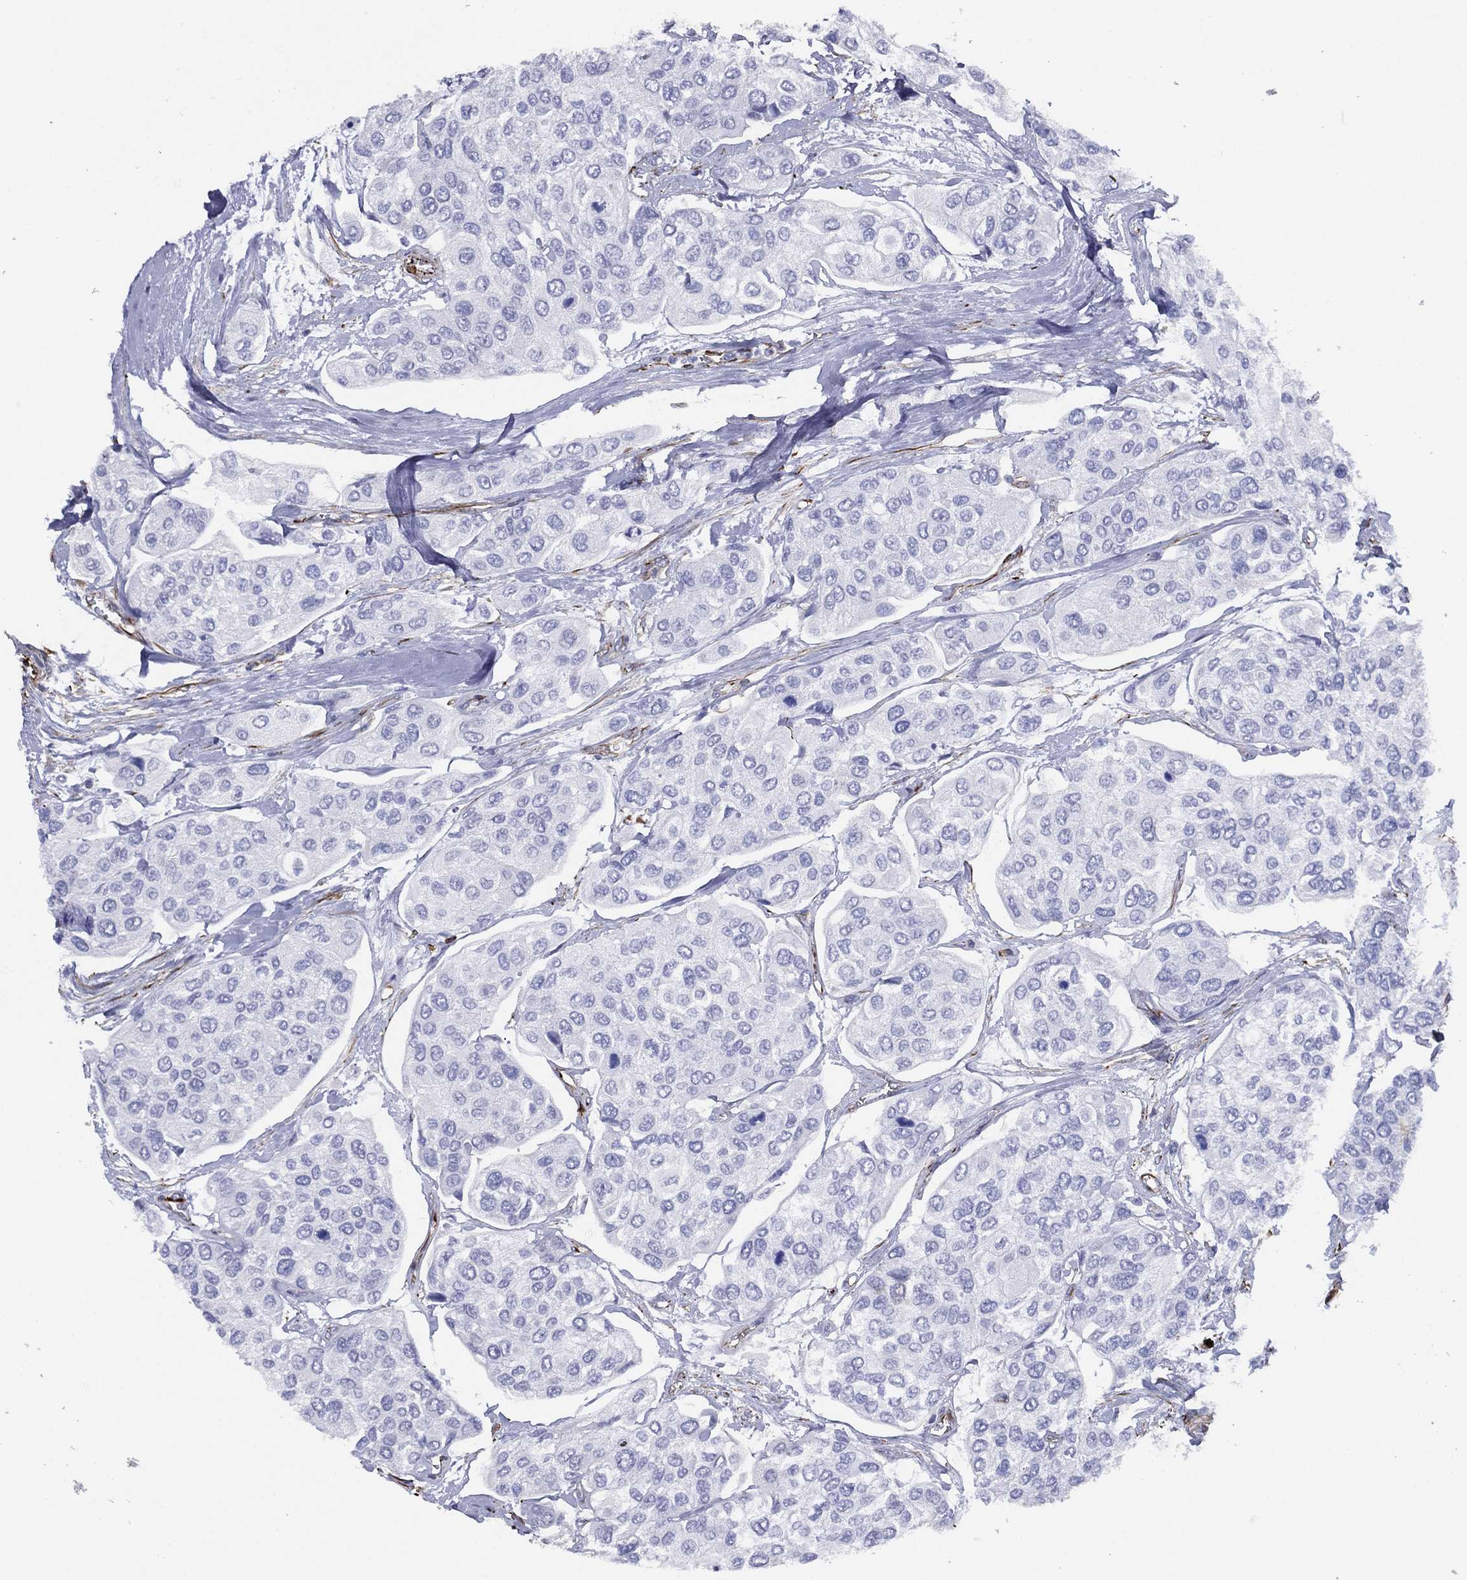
{"staining": {"intensity": "negative", "quantity": "none", "location": "none"}, "tissue": "urothelial cancer", "cell_type": "Tumor cells", "image_type": "cancer", "snomed": [{"axis": "morphology", "description": "Urothelial carcinoma, High grade"}, {"axis": "topography", "description": "Urinary bladder"}], "caption": "The immunohistochemistry image has no significant staining in tumor cells of urothelial cancer tissue. (Immunohistochemistry, brightfield microscopy, high magnification).", "gene": "MAS1", "patient": {"sex": "male", "age": 77}}